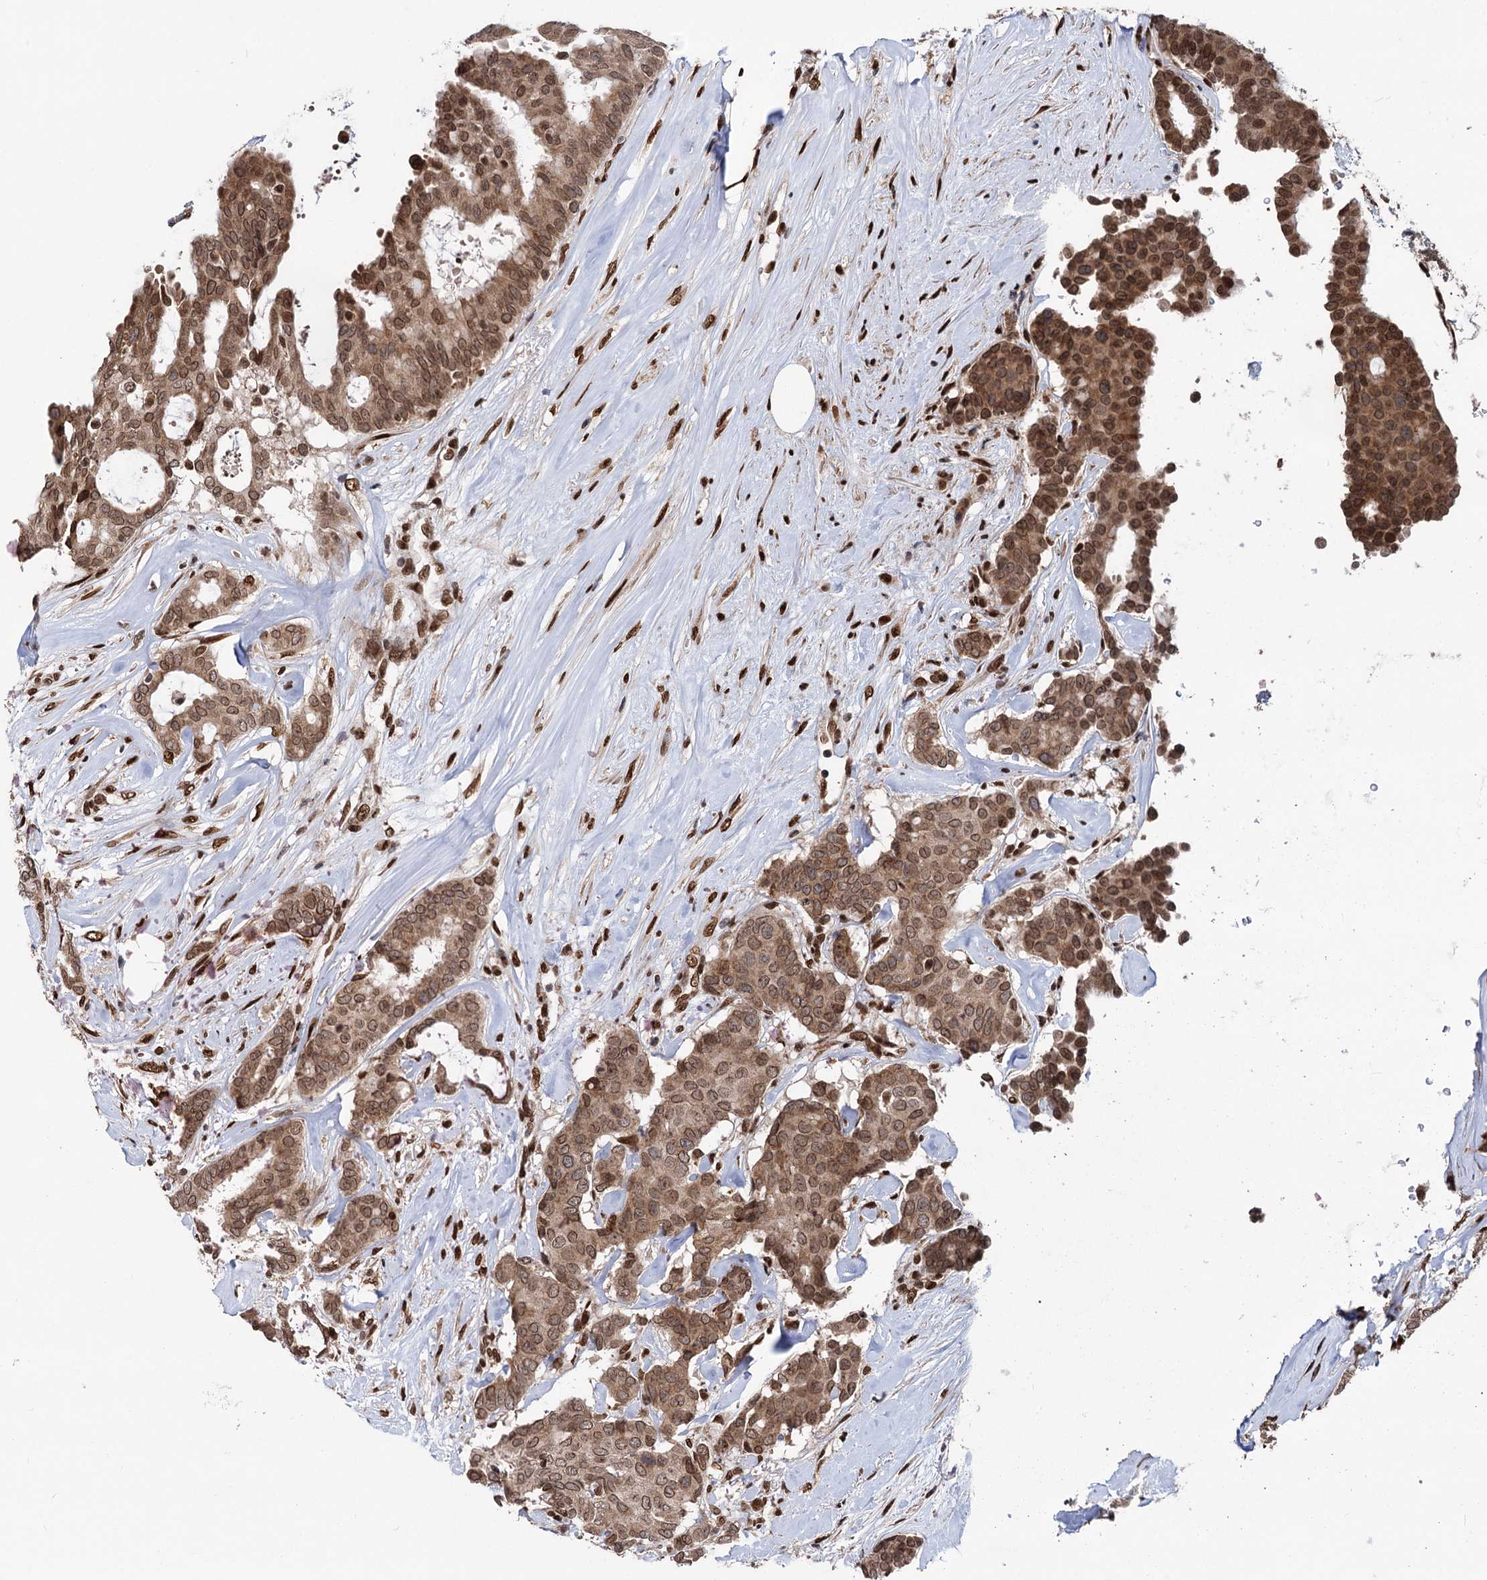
{"staining": {"intensity": "moderate", "quantity": ">75%", "location": "cytoplasmic/membranous,nuclear"}, "tissue": "breast cancer", "cell_type": "Tumor cells", "image_type": "cancer", "snomed": [{"axis": "morphology", "description": "Duct carcinoma"}, {"axis": "topography", "description": "Breast"}], "caption": "Immunohistochemistry of breast cancer (invasive ductal carcinoma) reveals medium levels of moderate cytoplasmic/membranous and nuclear expression in about >75% of tumor cells. The staining was performed using DAB, with brown indicating positive protein expression. Nuclei are stained blue with hematoxylin.", "gene": "MESD", "patient": {"sex": "female", "age": 75}}